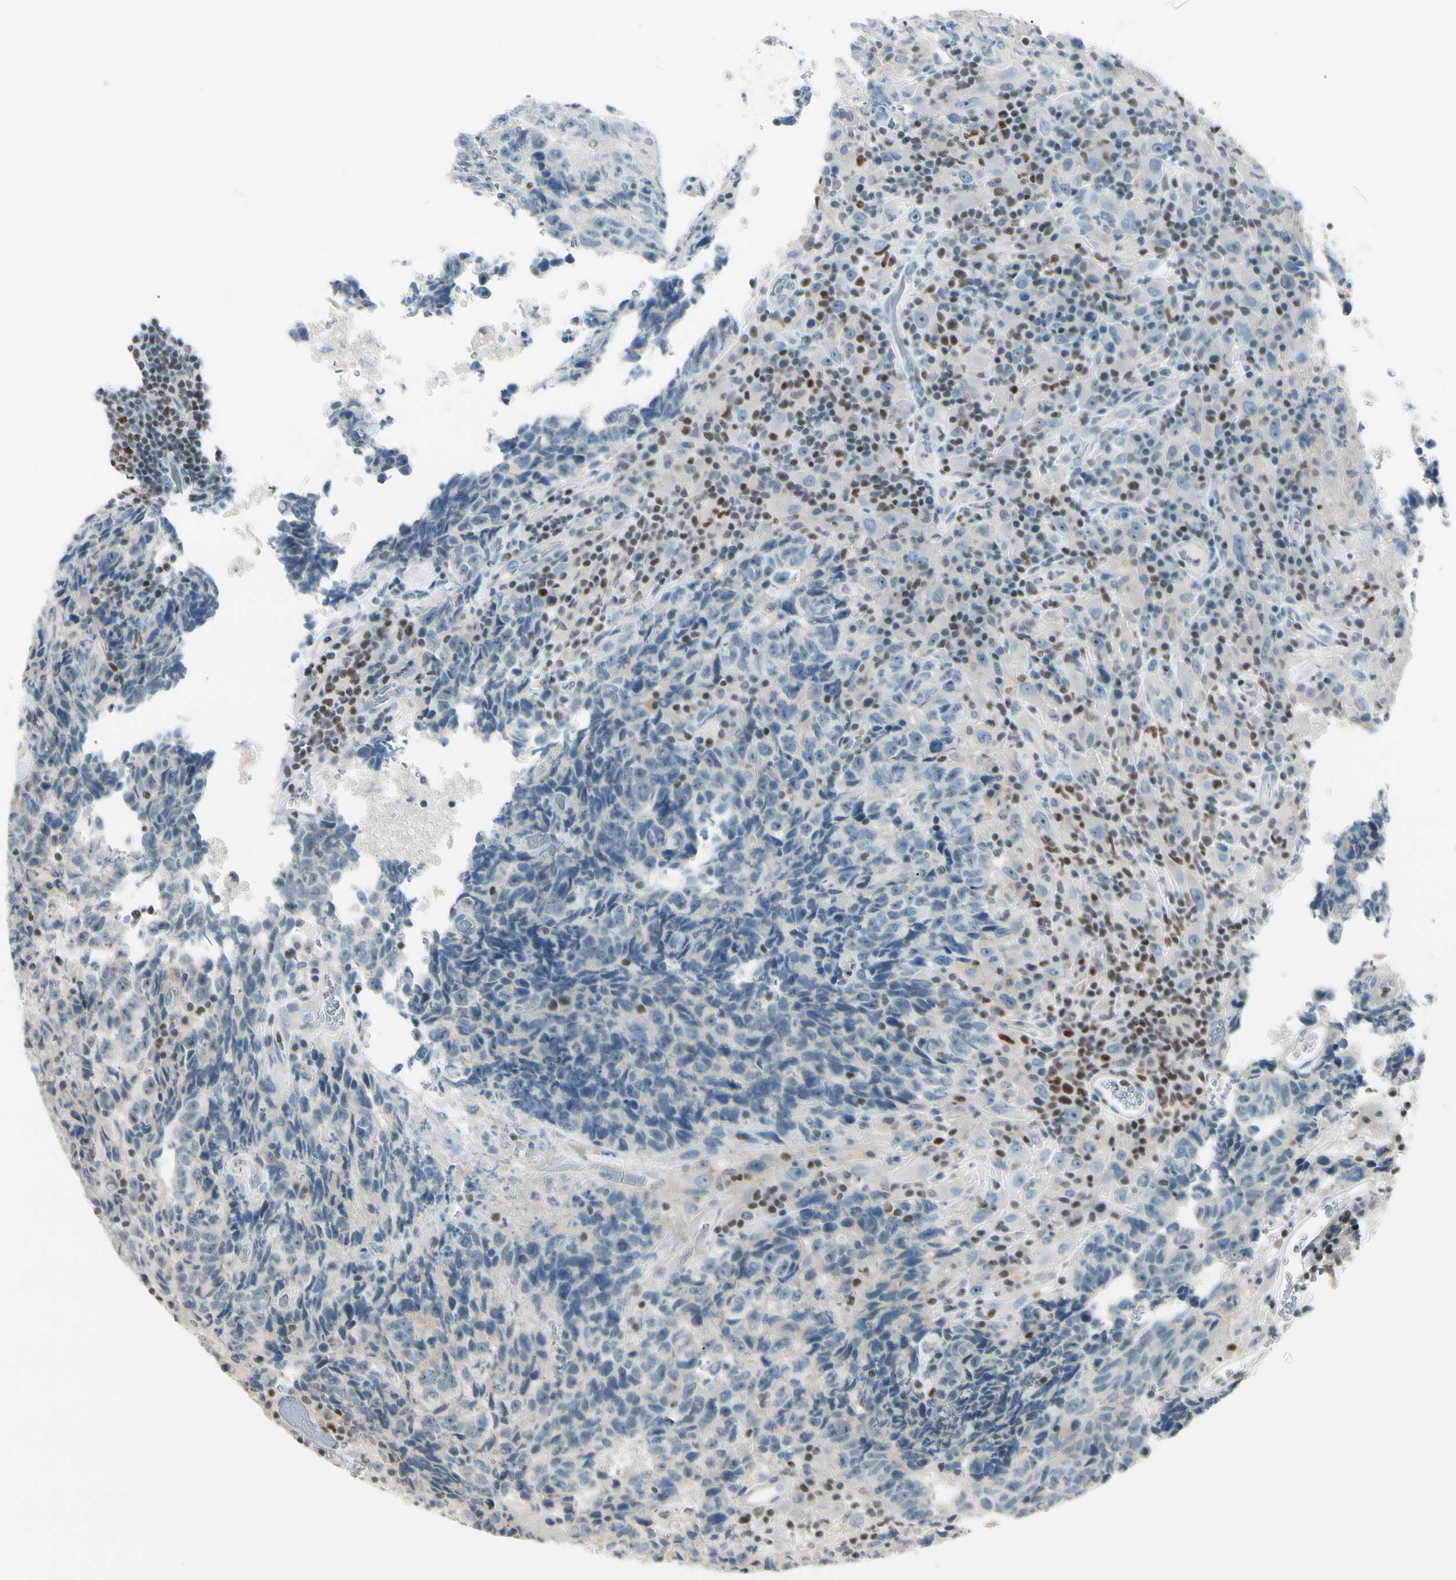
{"staining": {"intensity": "negative", "quantity": "none", "location": "none"}, "tissue": "testis cancer", "cell_type": "Tumor cells", "image_type": "cancer", "snomed": [{"axis": "morphology", "description": "Necrosis, NOS"}, {"axis": "morphology", "description": "Carcinoma, Embryonal, NOS"}, {"axis": "topography", "description": "Testis"}], "caption": "Tumor cells are negative for brown protein staining in testis cancer.", "gene": "NFYA", "patient": {"sex": "male", "age": 19}}